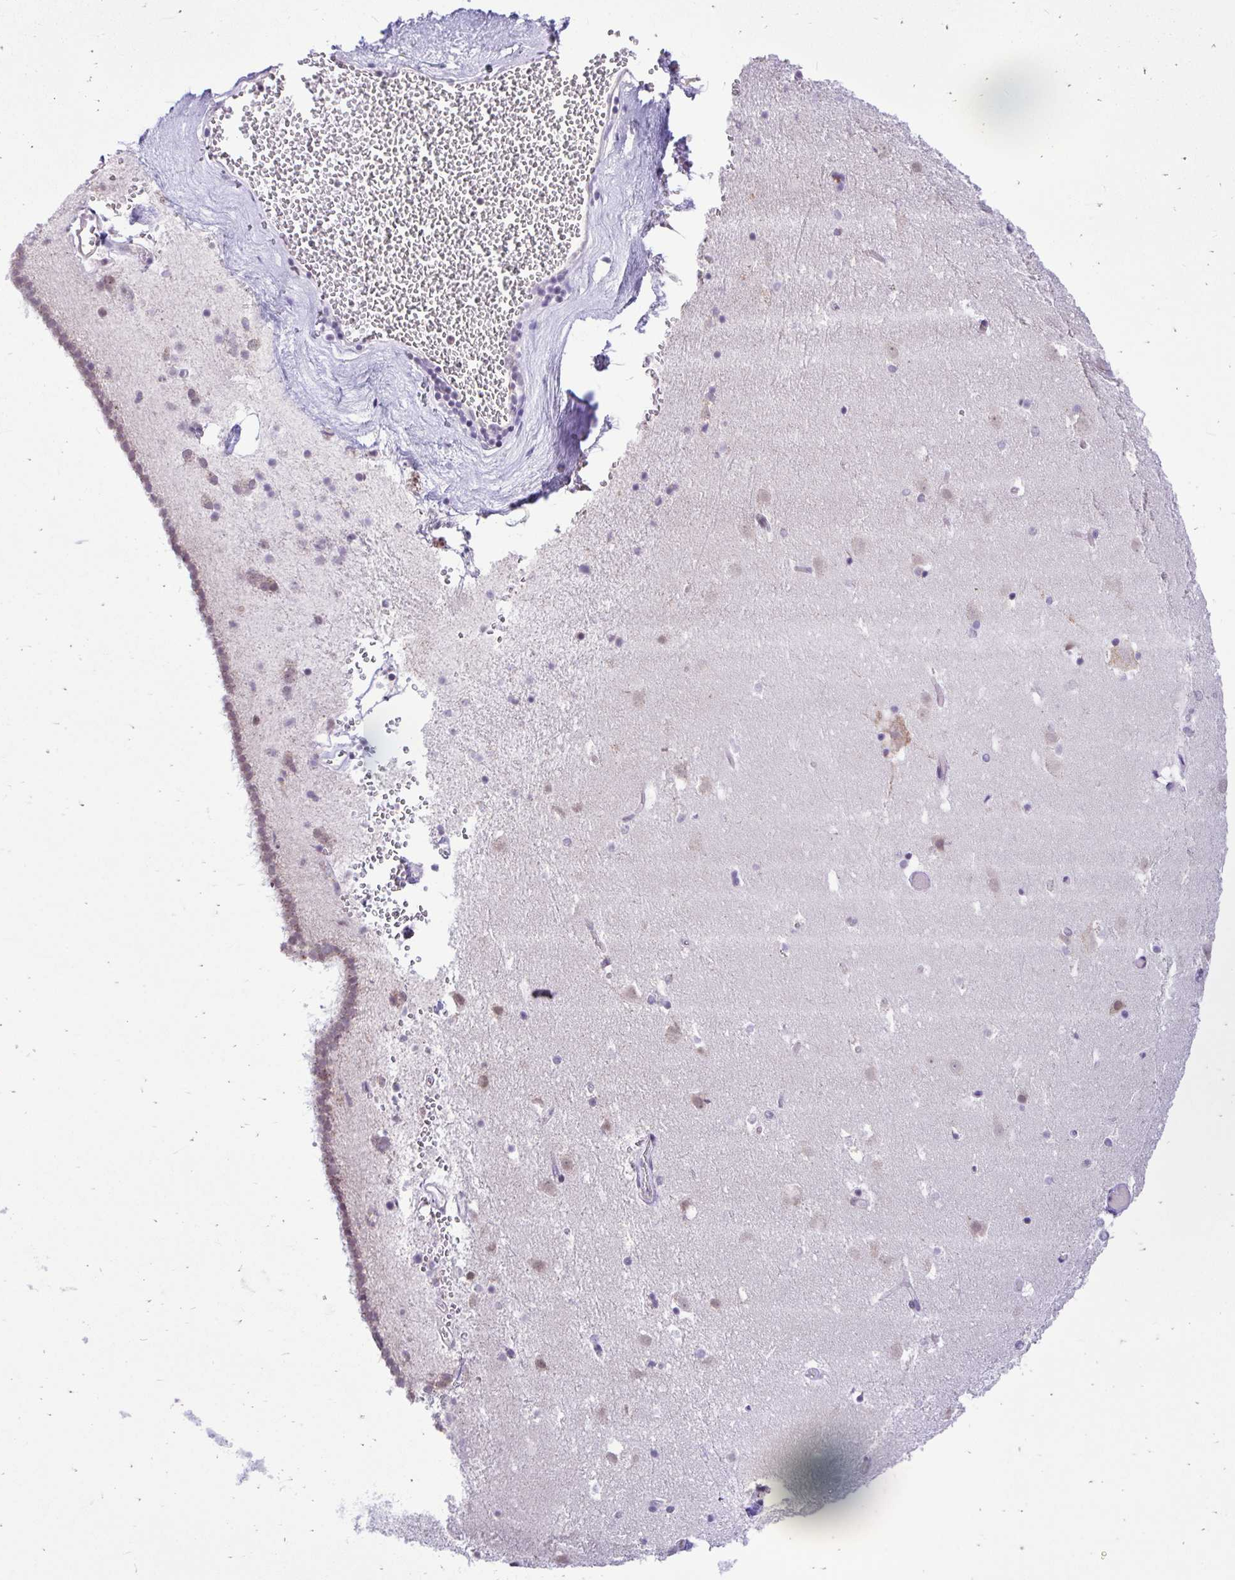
{"staining": {"intensity": "negative", "quantity": "none", "location": "none"}, "tissue": "caudate", "cell_type": "Glial cells", "image_type": "normal", "snomed": [{"axis": "morphology", "description": "Normal tissue, NOS"}, {"axis": "topography", "description": "Lateral ventricle wall"}], "caption": "A micrograph of caudate stained for a protein shows no brown staining in glial cells. (DAB (3,3'-diaminobenzidine) immunohistochemistry (IHC) with hematoxylin counter stain).", "gene": "PYCR2", "patient": {"sex": "male", "age": 37}}